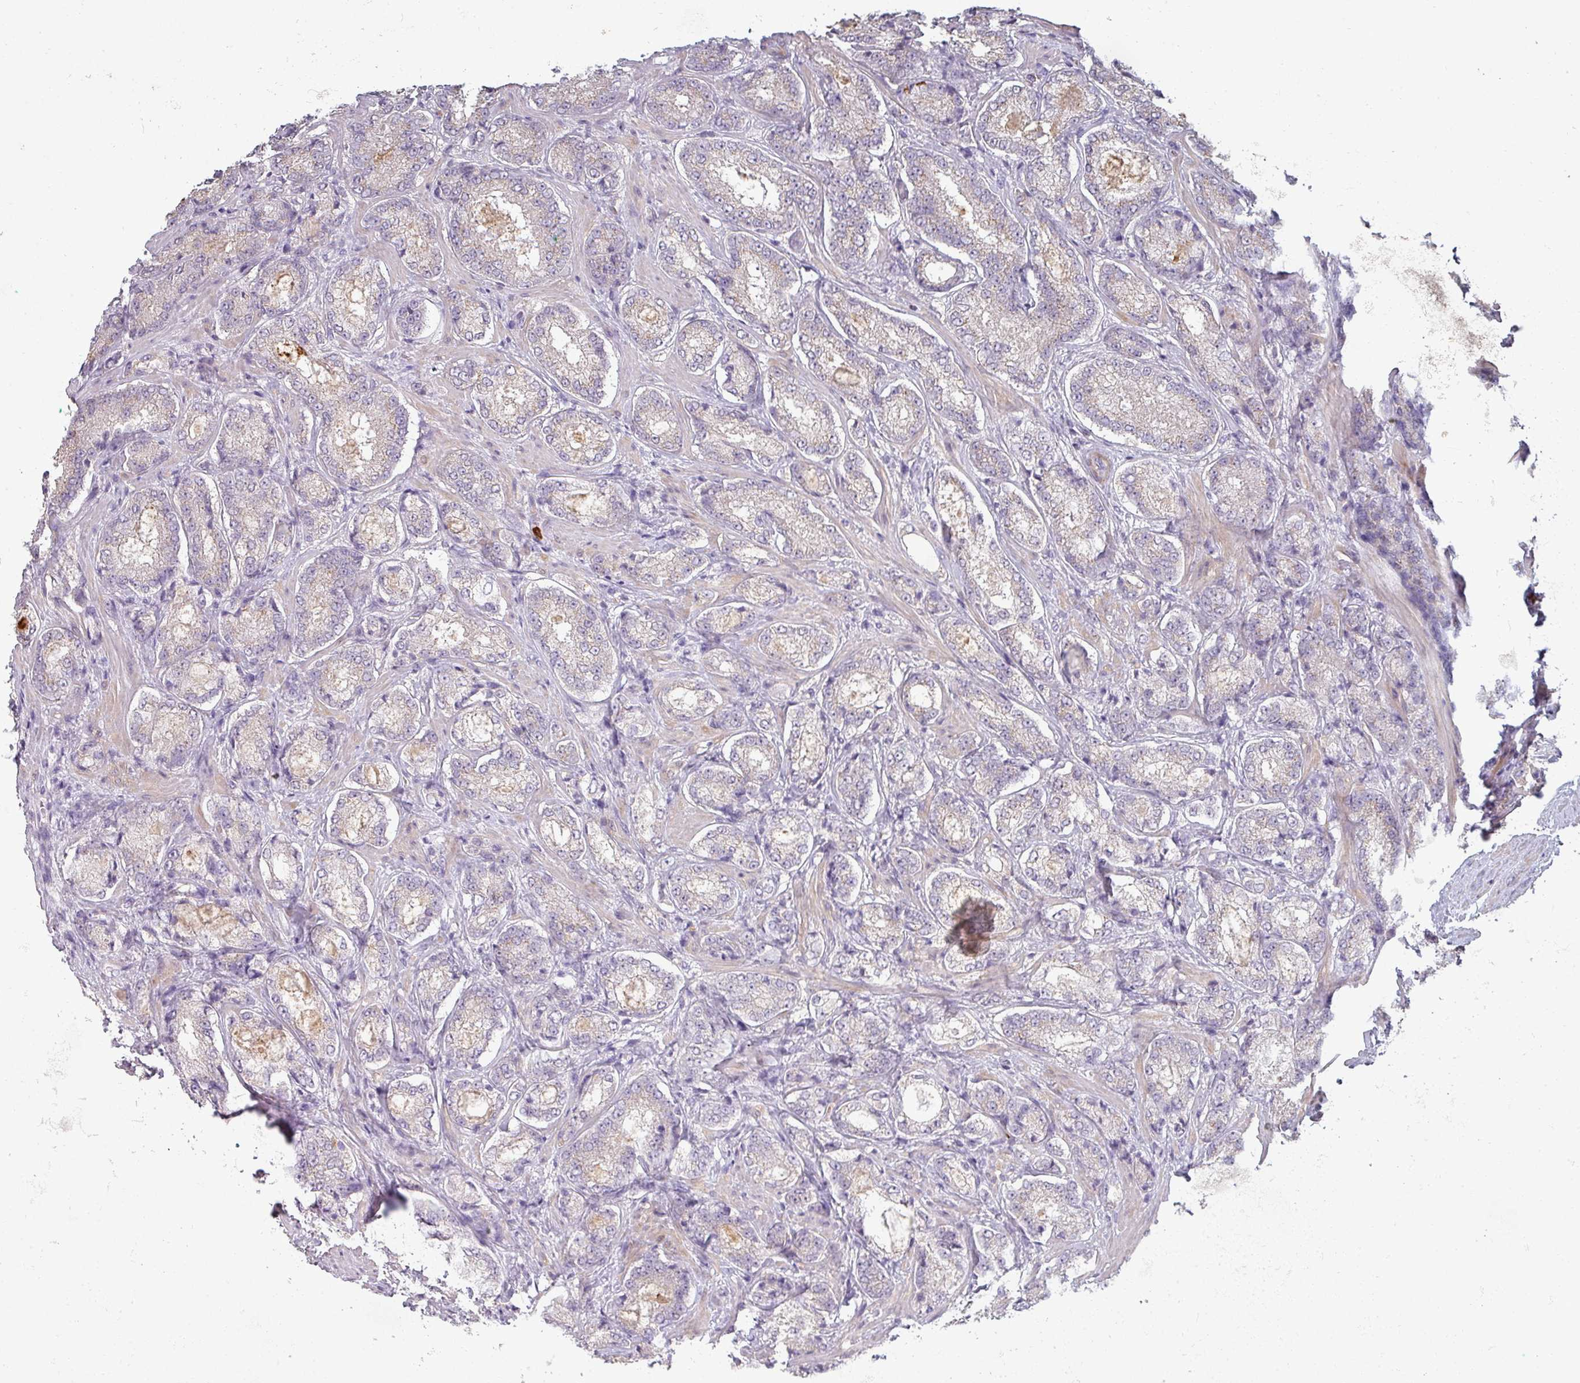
{"staining": {"intensity": "negative", "quantity": "none", "location": "none"}, "tissue": "prostate cancer", "cell_type": "Tumor cells", "image_type": "cancer", "snomed": [{"axis": "morphology", "description": "Adenocarcinoma, Low grade"}, {"axis": "topography", "description": "Prostate"}], "caption": "IHC micrograph of neoplastic tissue: human low-grade adenocarcinoma (prostate) stained with DAB exhibits no significant protein positivity in tumor cells.", "gene": "MAGEC3", "patient": {"sex": "male", "age": 74}}